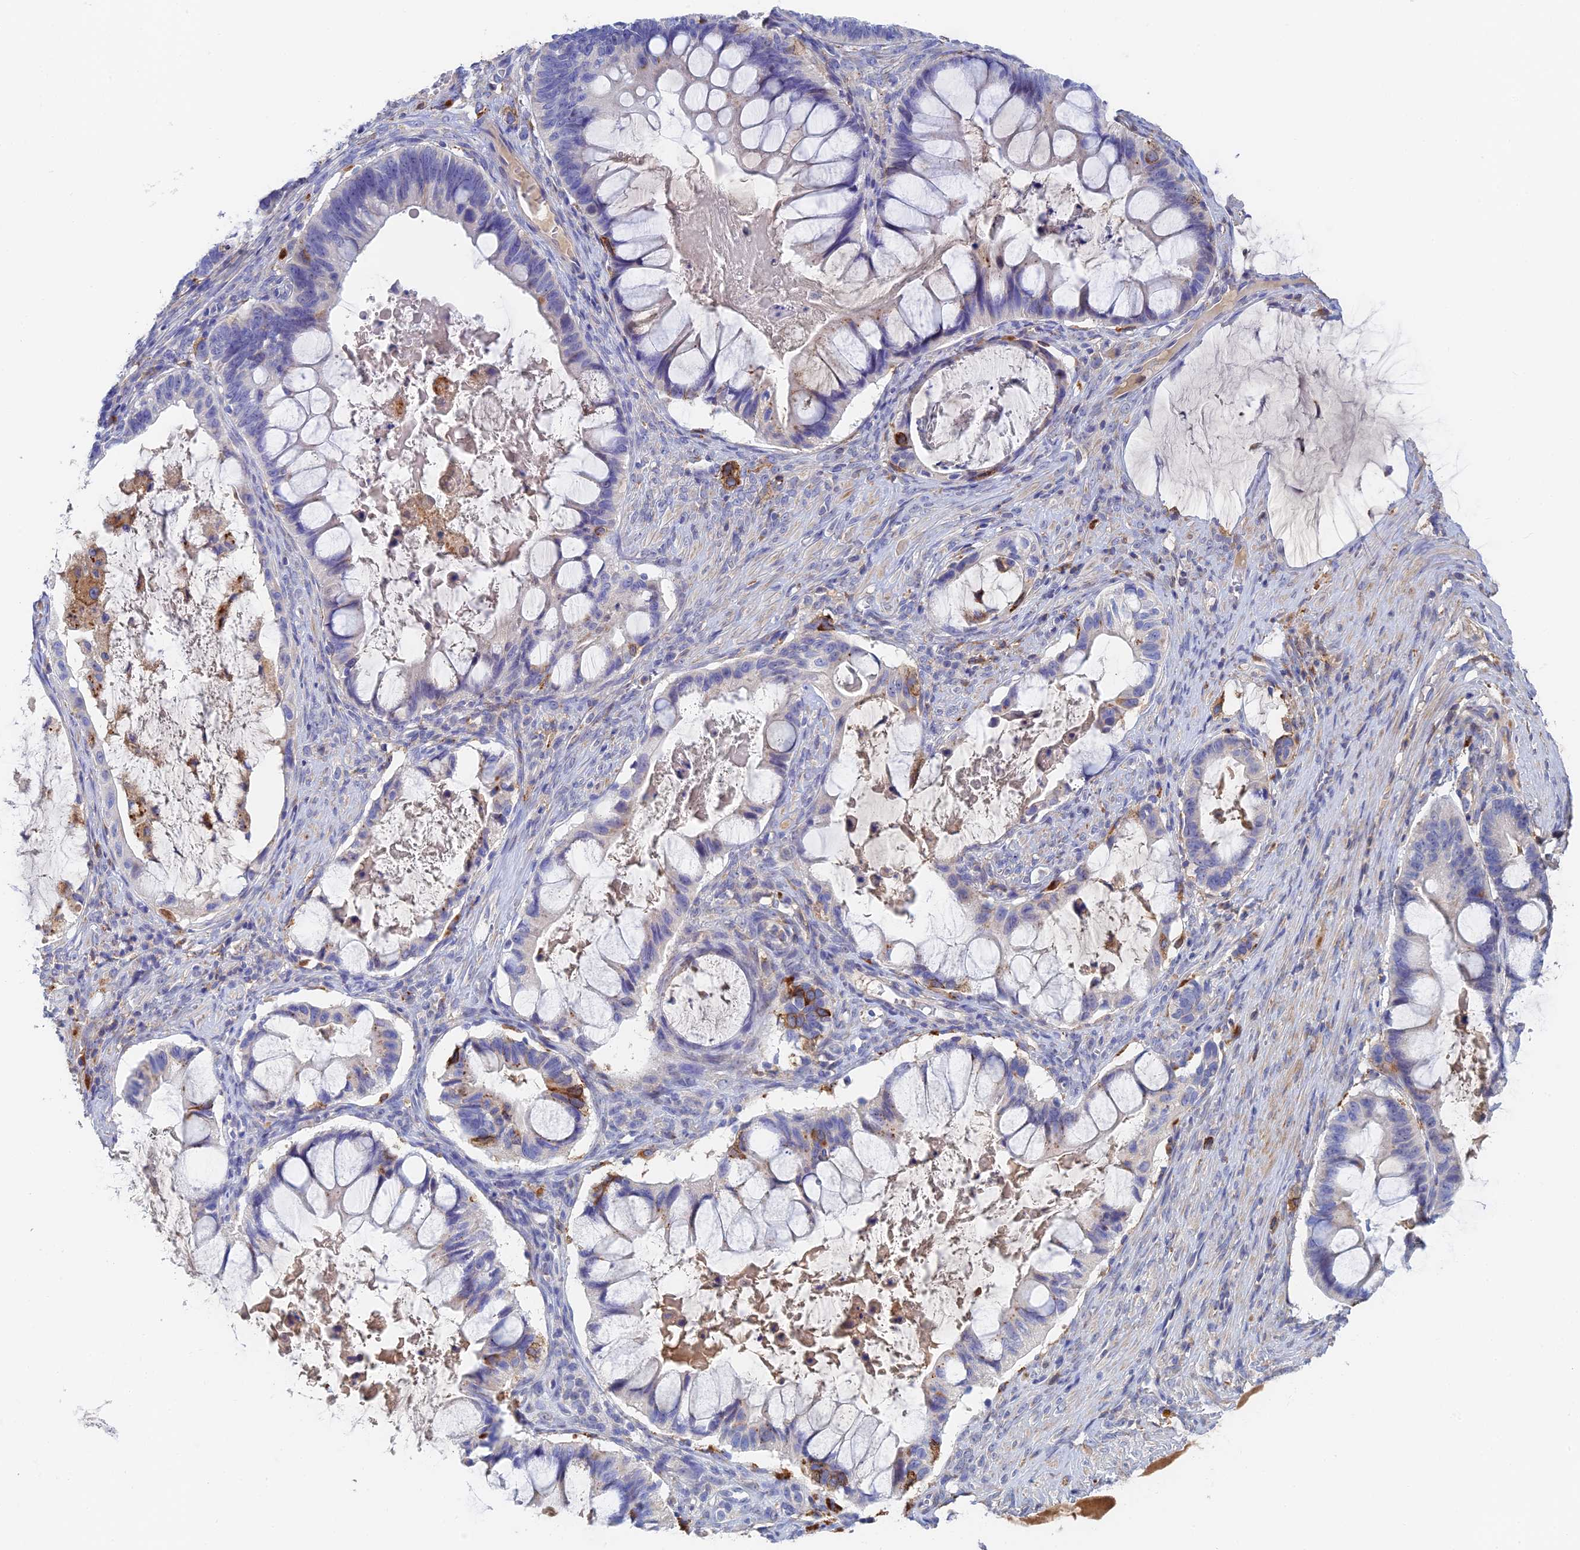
{"staining": {"intensity": "moderate", "quantity": "<25%", "location": "cytoplasmic/membranous"}, "tissue": "ovarian cancer", "cell_type": "Tumor cells", "image_type": "cancer", "snomed": [{"axis": "morphology", "description": "Cystadenocarcinoma, mucinous, NOS"}, {"axis": "topography", "description": "Ovary"}], "caption": "Human mucinous cystadenocarcinoma (ovarian) stained for a protein (brown) exhibits moderate cytoplasmic/membranous positive staining in approximately <25% of tumor cells.", "gene": "RPGRIP1L", "patient": {"sex": "female", "age": 61}}